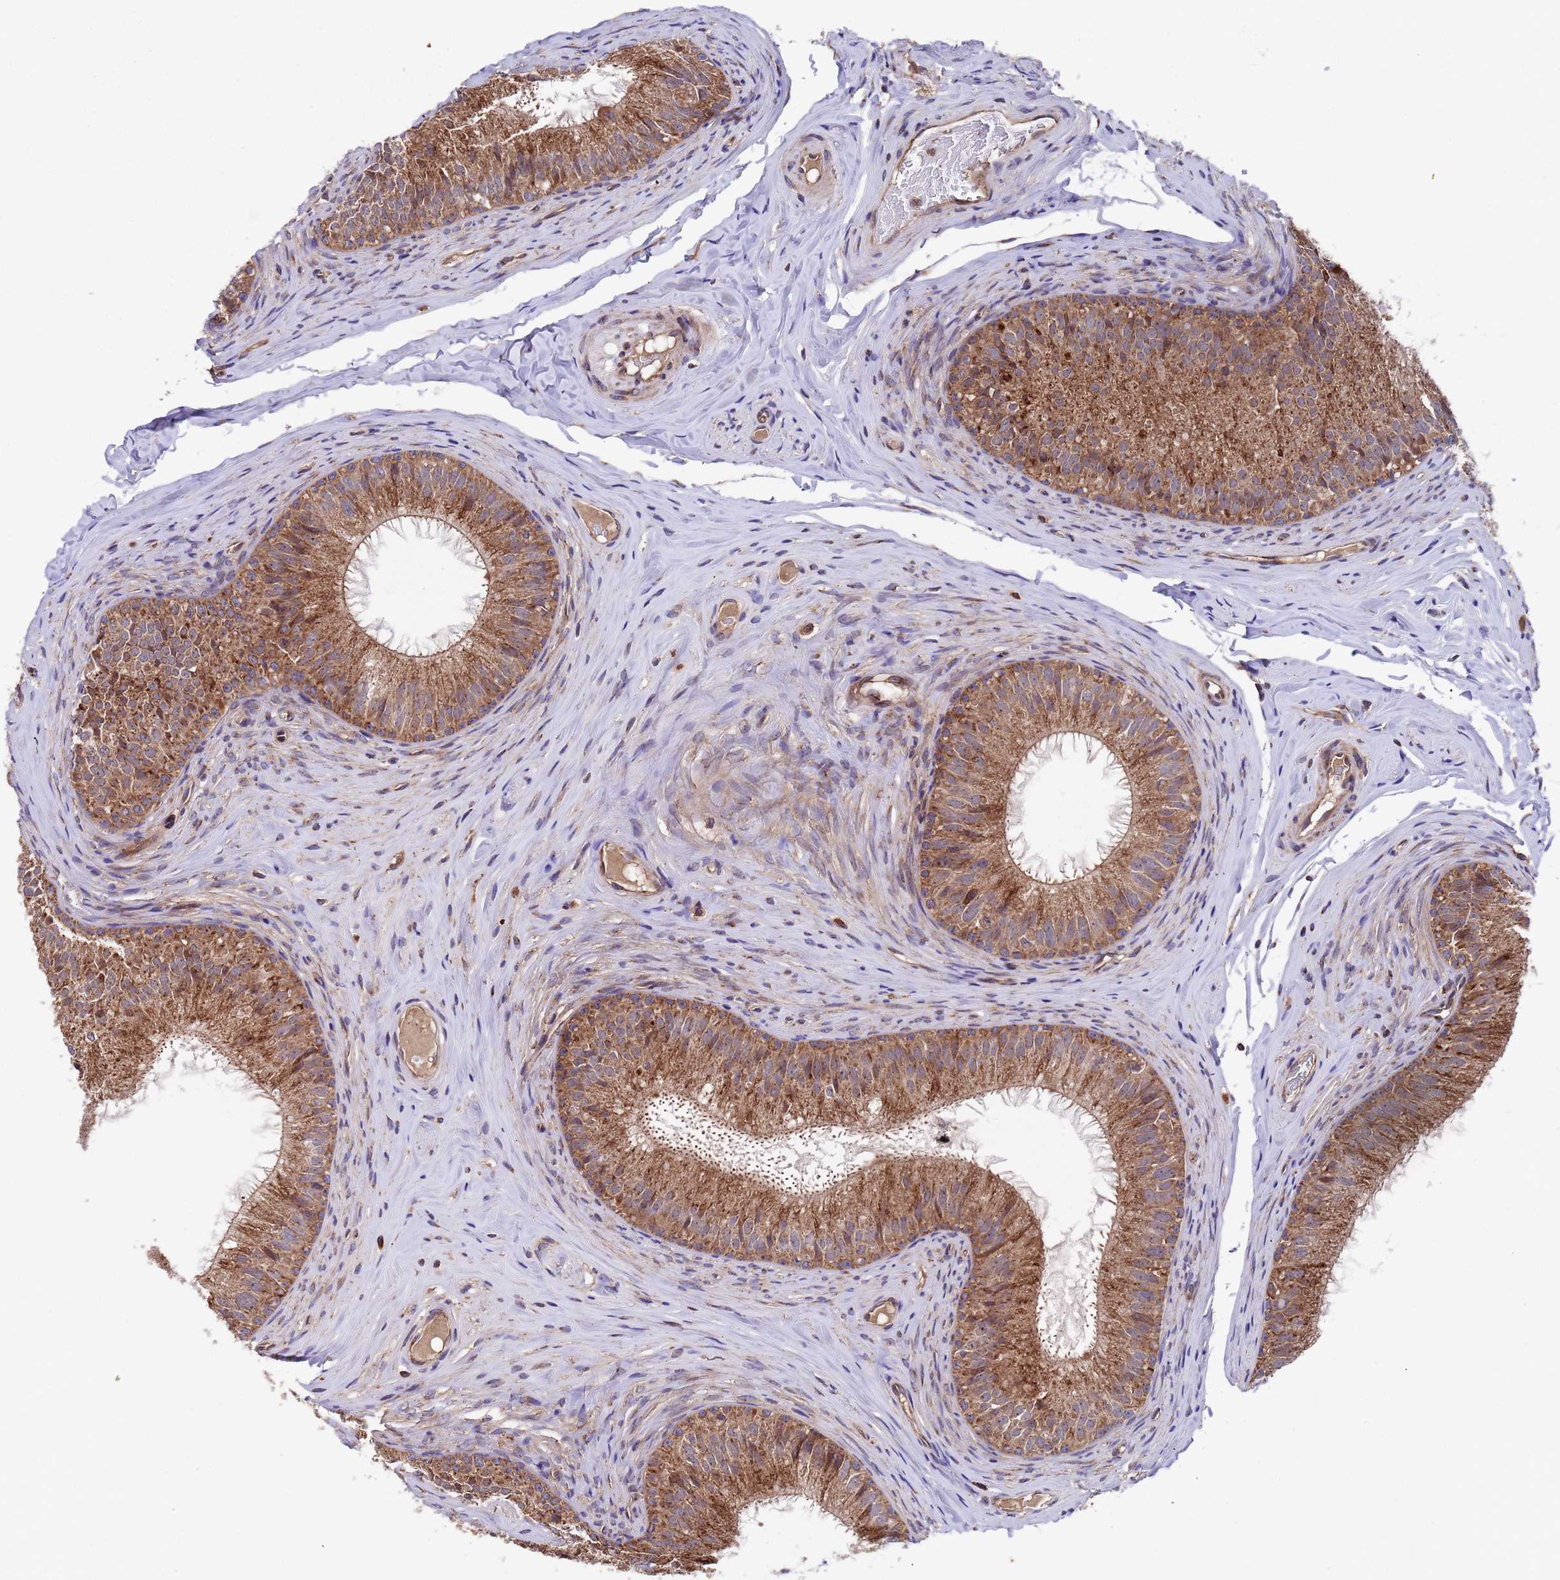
{"staining": {"intensity": "strong", "quantity": ">75%", "location": "cytoplasmic/membranous"}, "tissue": "epididymis", "cell_type": "Glandular cells", "image_type": "normal", "snomed": [{"axis": "morphology", "description": "Normal tissue, NOS"}, {"axis": "topography", "description": "Epididymis"}], "caption": "Glandular cells display high levels of strong cytoplasmic/membranous staining in about >75% of cells in benign epididymis.", "gene": "TSR3", "patient": {"sex": "male", "age": 34}}